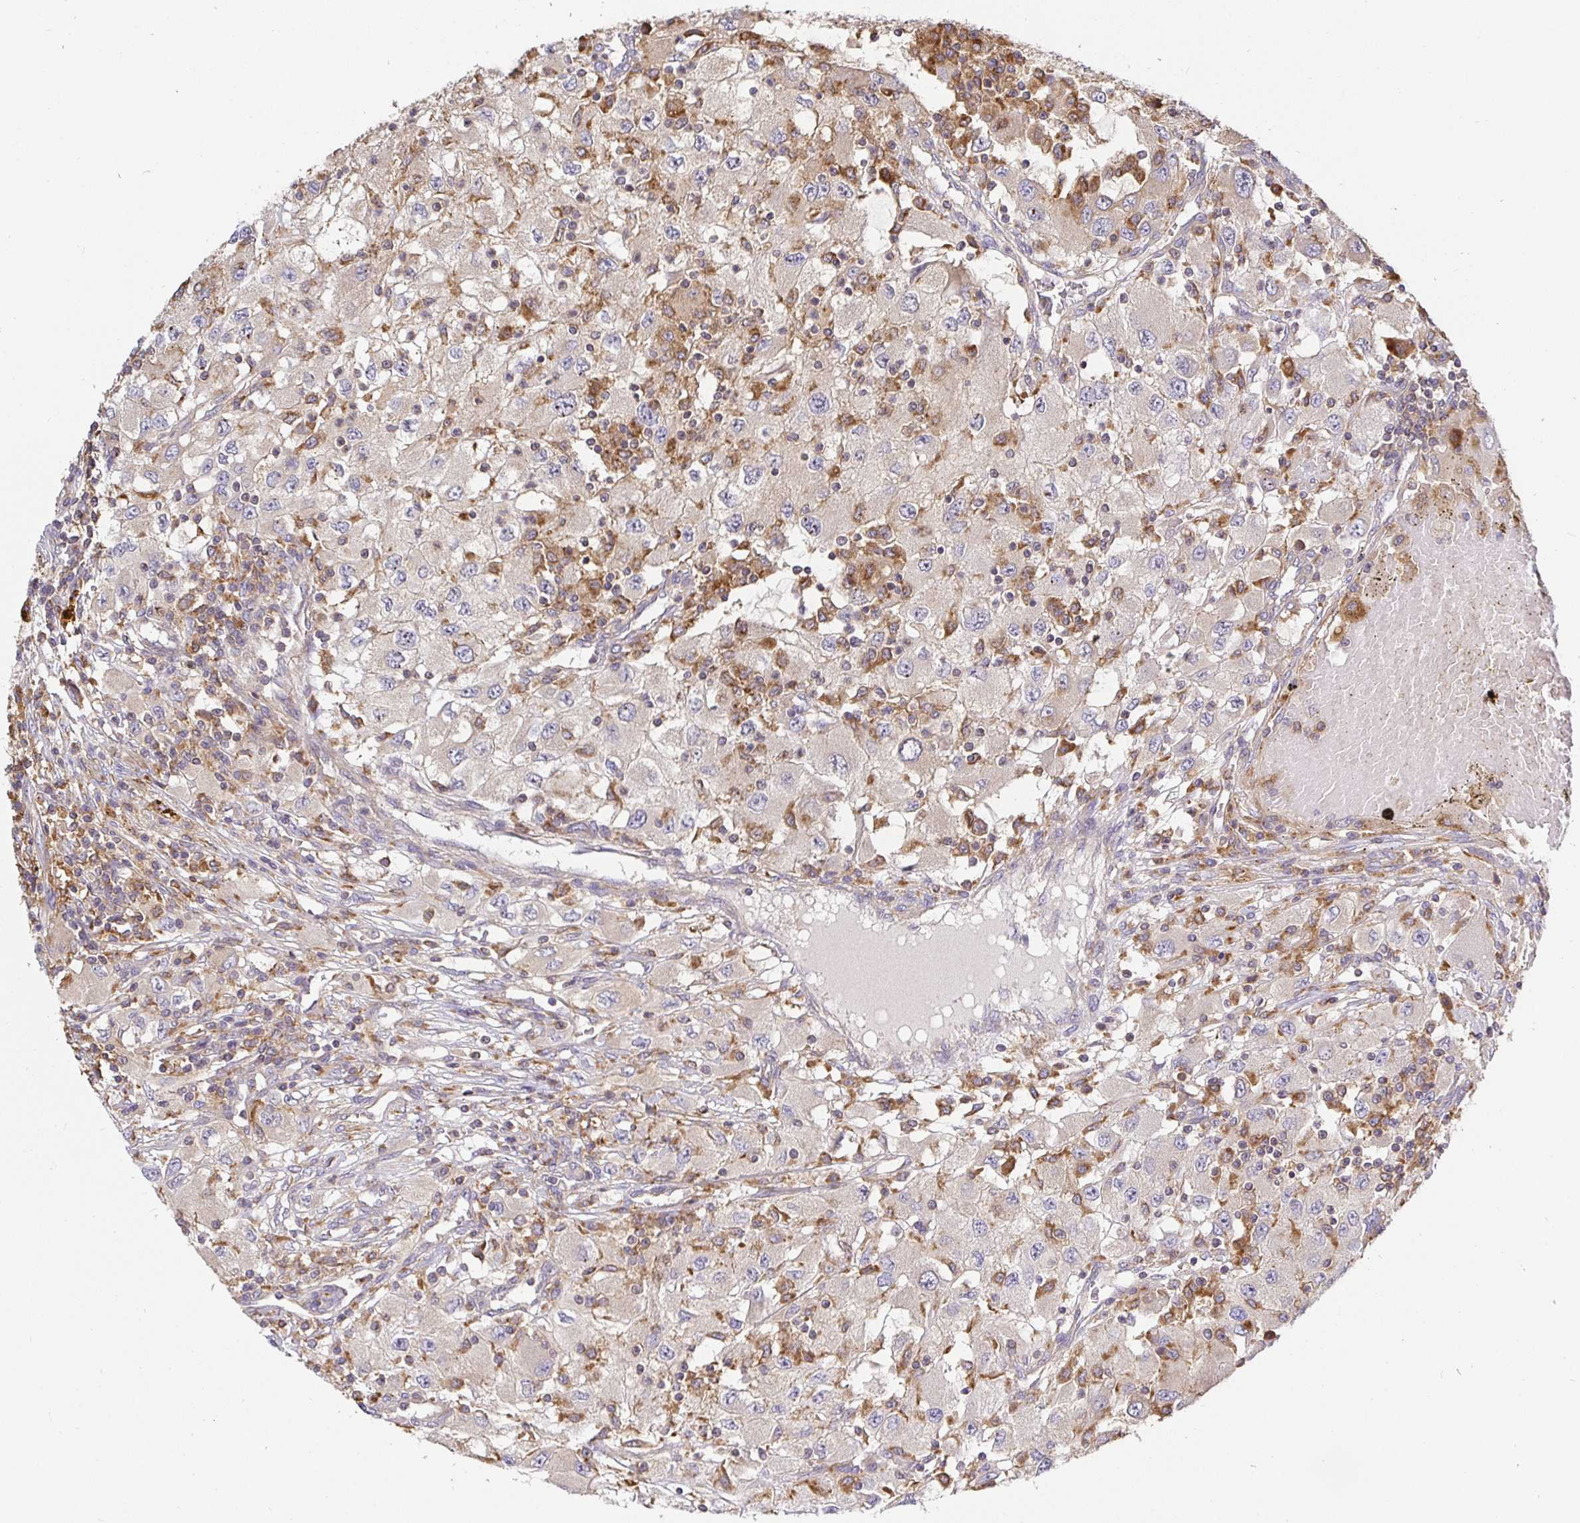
{"staining": {"intensity": "negative", "quantity": "none", "location": "none"}, "tissue": "renal cancer", "cell_type": "Tumor cells", "image_type": "cancer", "snomed": [{"axis": "morphology", "description": "Adenocarcinoma, NOS"}, {"axis": "topography", "description": "Kidney"}], "caption": "Micrograph shows no significant protein positivity in tumor cells of renal adenocarcinoma.", "gene": "ATP6V1F", "patient": {"sex": "female", "age": 67}}